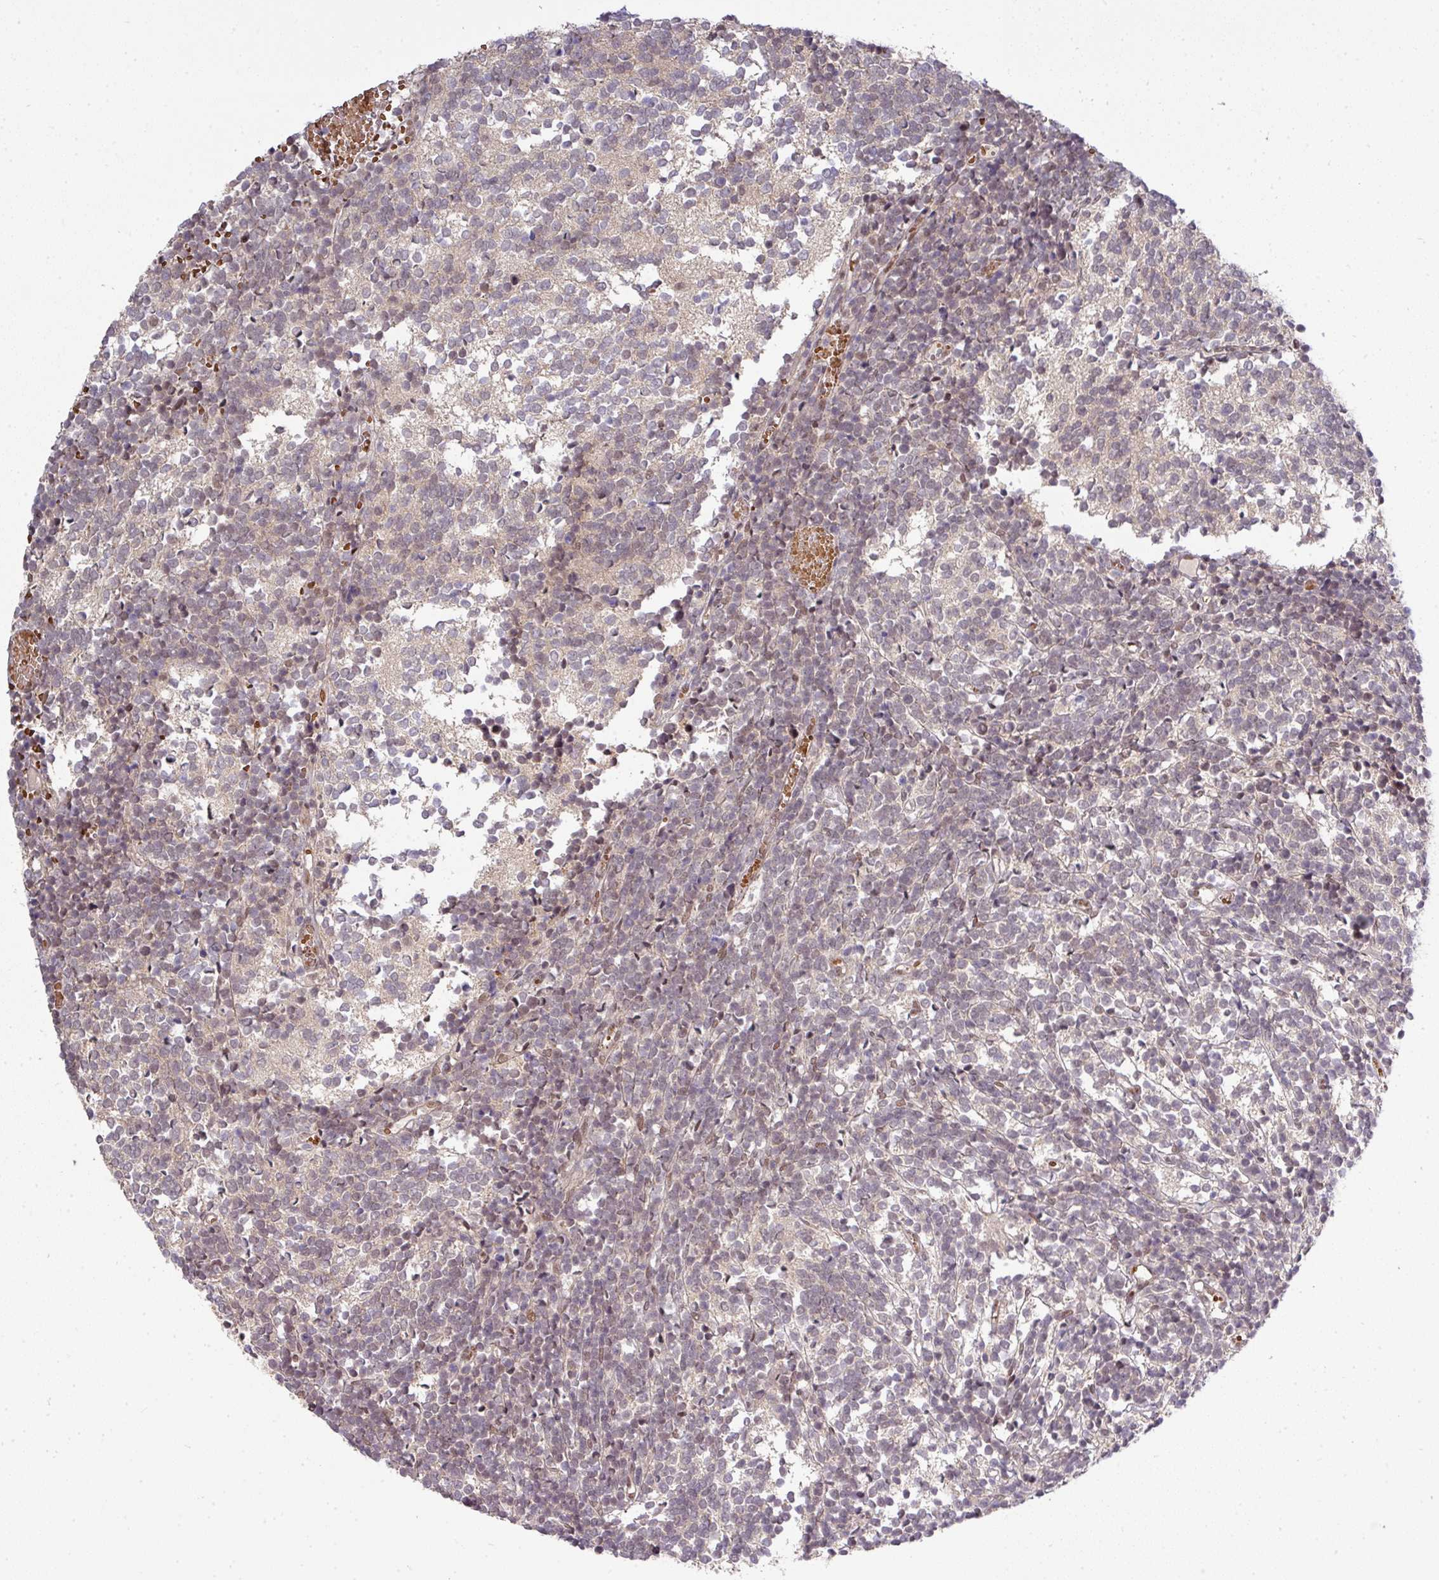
{"staining": {"intensity": "weak", "quantity": "25%-75%", "location": "cytoplasmic/membranous,nuclear"}, "tissue": "glioma", "cell_type": "Tumor cells", "image_type": "cancer", "snomed": [{"axis": "morphology", "description": "Glioma, malignant, Low grade"}, {"axis": "topography", "description": "Brain"}], "caption": "Glioma tissue shows weak cytoplasmic/membranous and nuclear positivity in about 25%-75% of tumor cells", "gene": "CIC", "patient": {"sex": "female", "age": 1}}